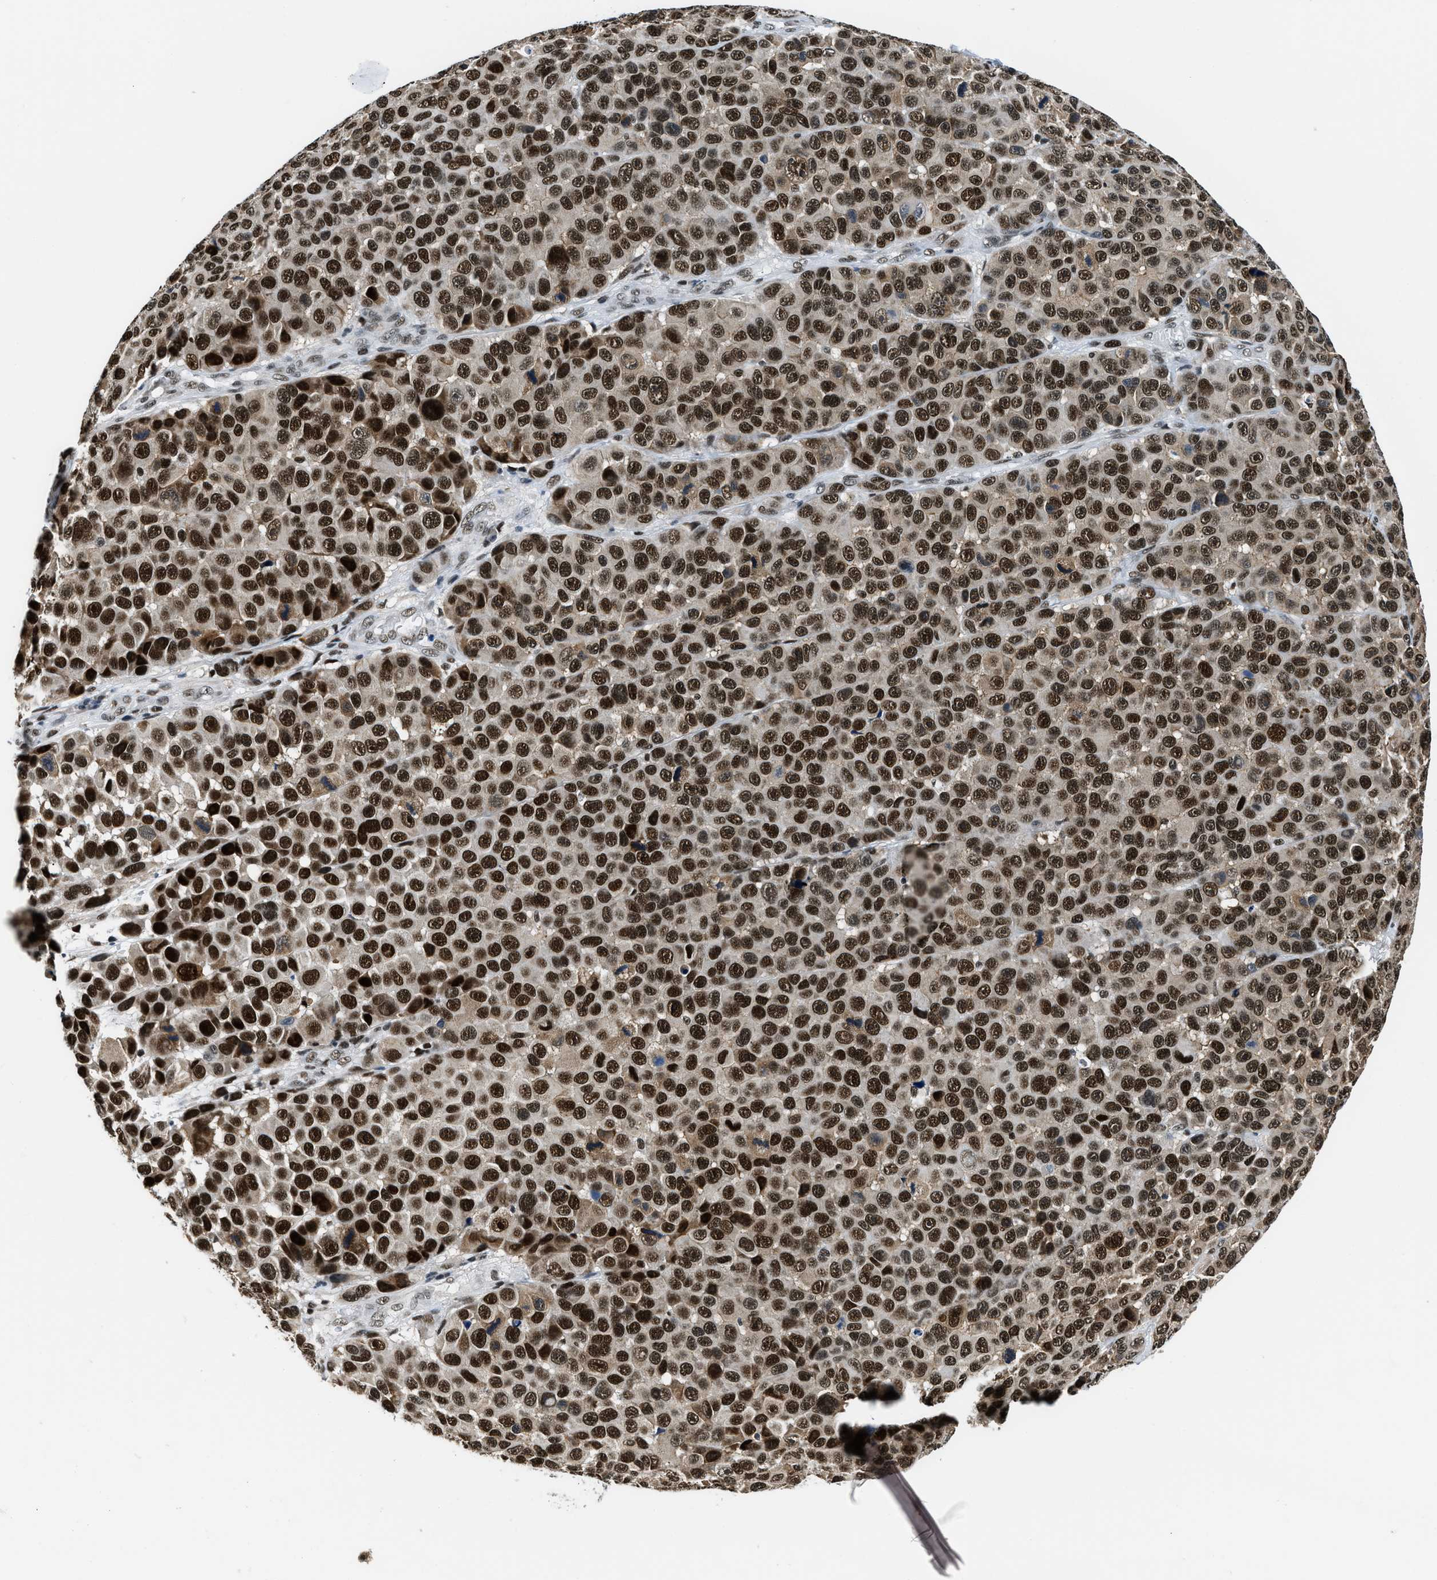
{"staining": {"intensity": "strong", "quantity": ">75%", "location": "nuclear"}, "tissue": "melanoma", "cell_type": "Tumor cells", "image_type": "cancer", "snomed": [{"axis": "morphology", "description": "Malignant melanoma, NOS"}, {"axis": "topography", "description": "Skin"}], "caption": "Immunohistochemical staining of human malignant melanoma reveals strong nuclear protein positivity in about >75% of tumor cells.", "gene": "KDM3B", "patient": {"sex": "male", "age": 53}}